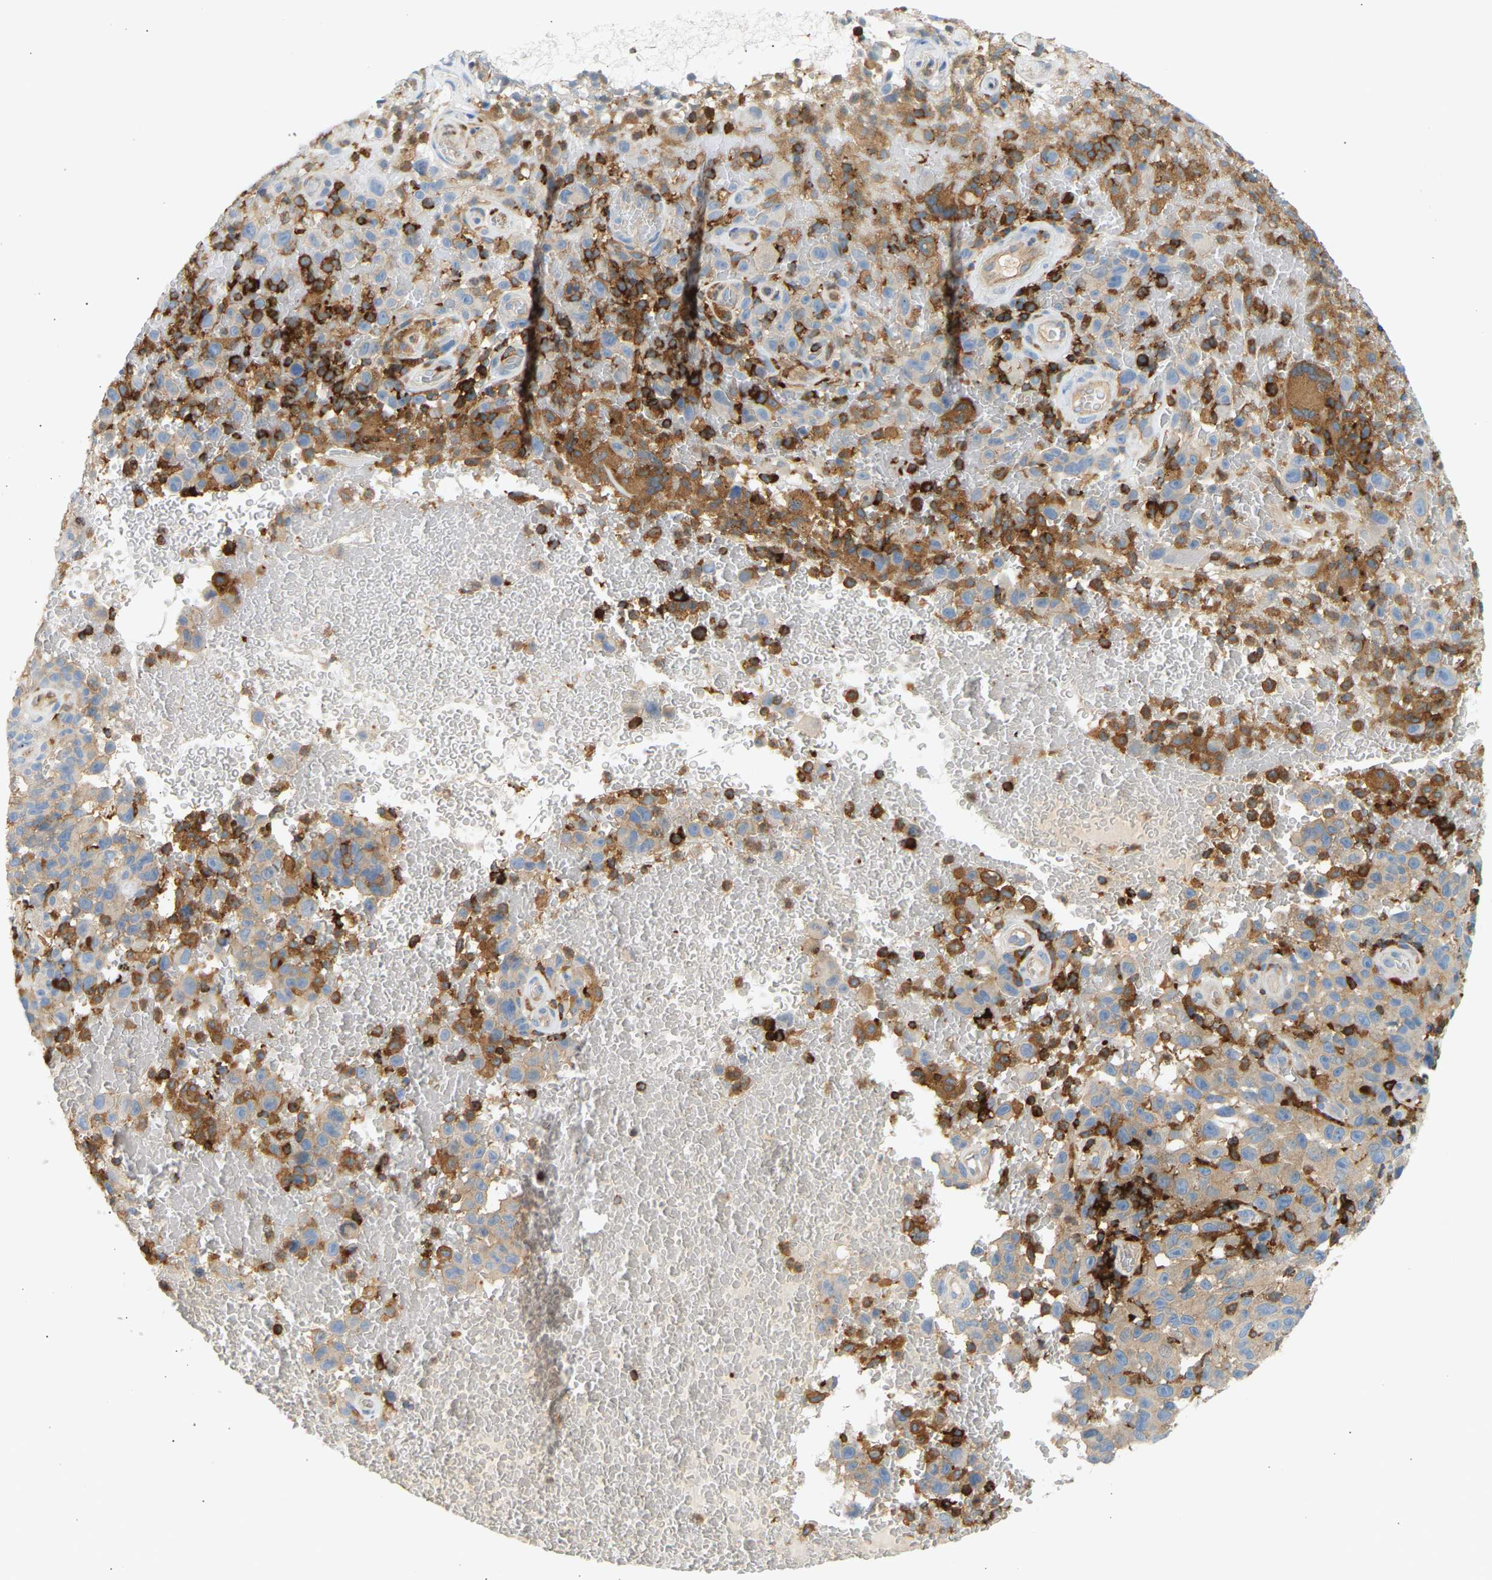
{"staining": {"intensity": "weak", "quantity": "25%-75%", "location": "cytoplasmic/membranous"}, "tissue": "melanoma", "cell_type": "Tumor cells", "image_type": "cancer", "snomed": [{"axis": "morphology", "description": "Malignant melanoma, NOS"}, {"axis": "topography", "description": "Skin"}], "caption": "This is an image of immunohistochemistry (IHC) staining of melanoma, which shows weak staining in the cytoplasmic/membranous of tumor cells.", "gene": "FNBP1", "patient": {"sex": "female", "age": 82}}